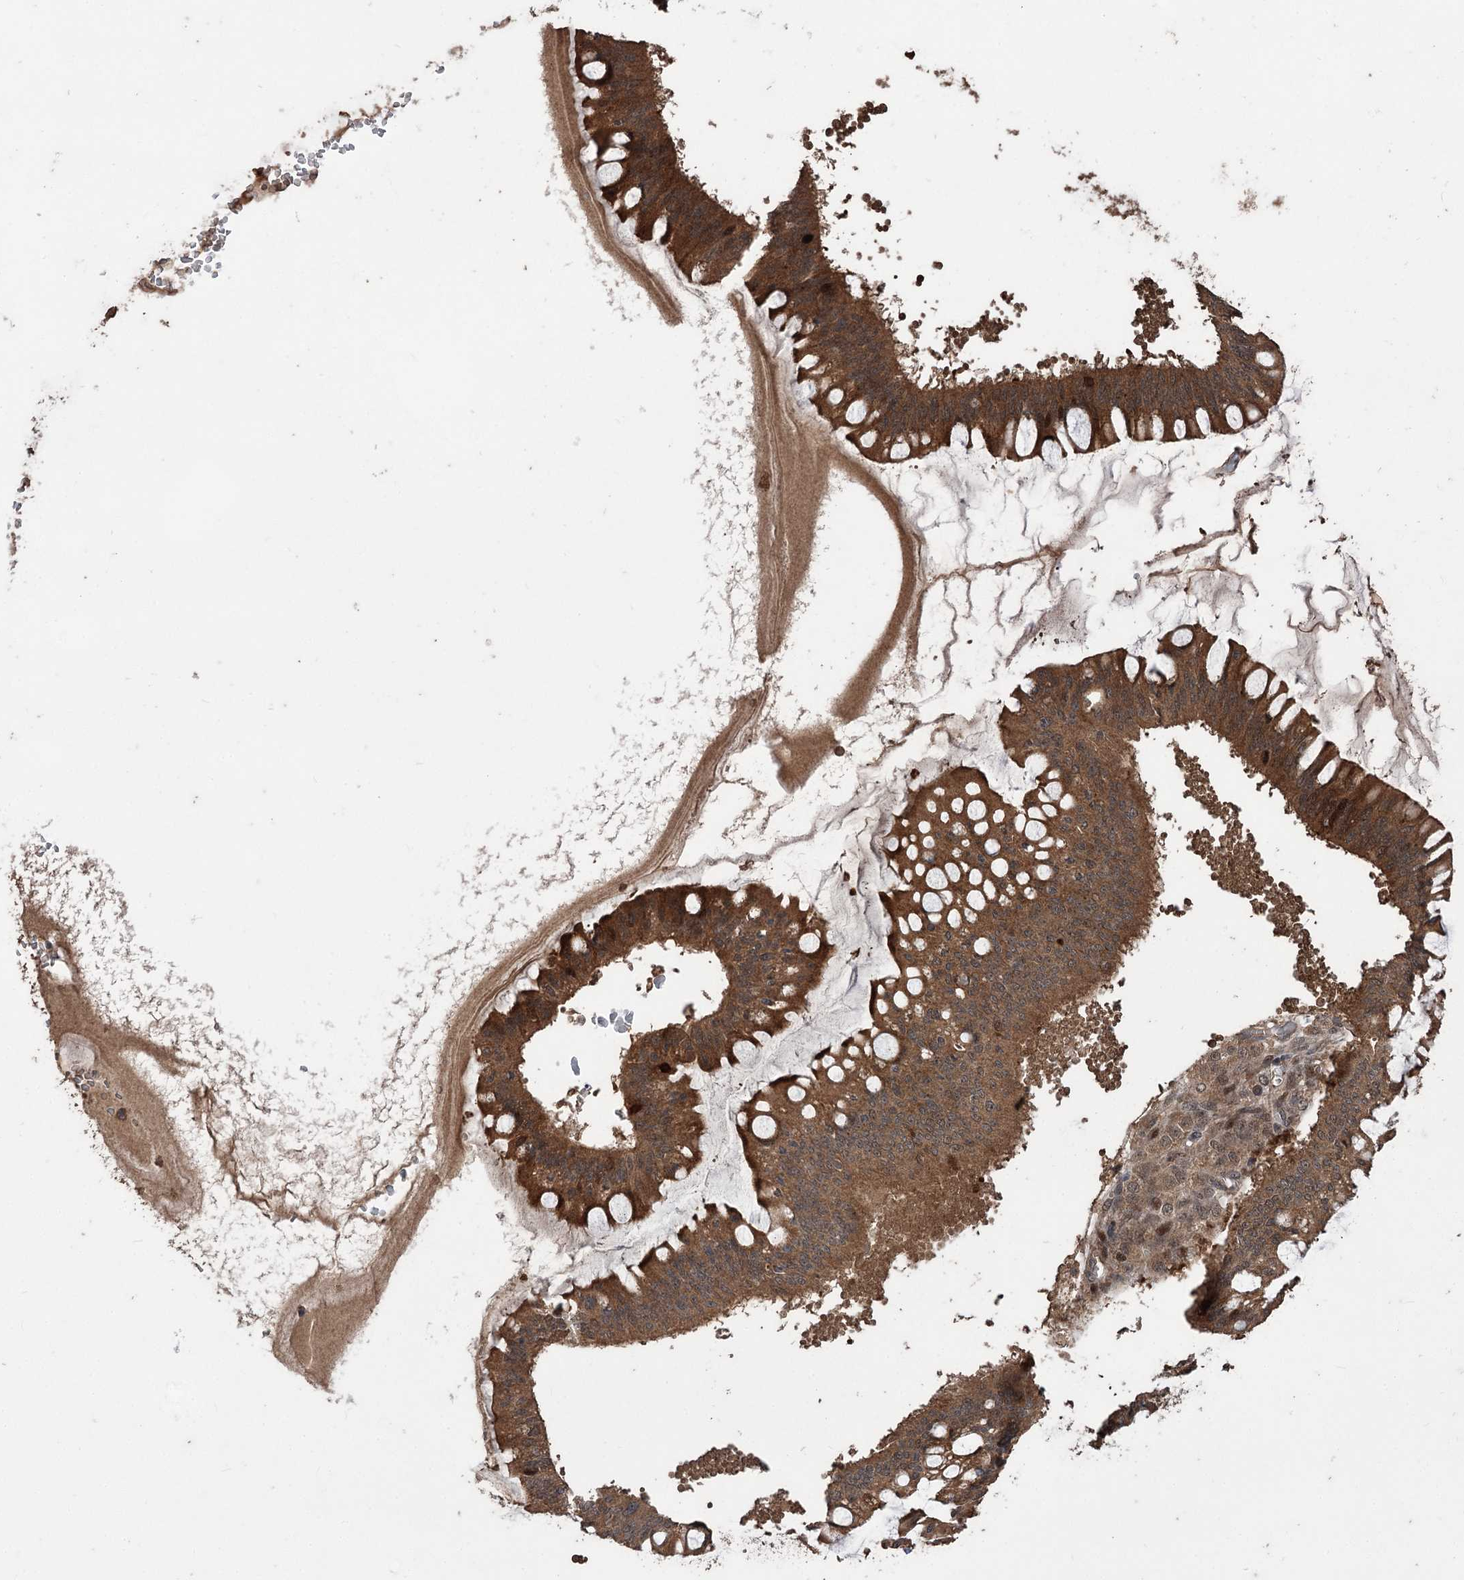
{"staining": {"intensity": "strong", "quantity": ">75%", "location": "cytoplasmic/membranous"}, "tissue": "ovarian cancer", "cell_type": "Tumor cells", "image_type": "cancer", "snomed": [{"axis": "morphology", "description": "Cystadenocarcinoma, mucinous, NOS"}, {"axis": "topography", "description": "Ovary"}], "caption": "Brown immunohistochemical staining in ovarian mucinous cystadenocarcinoma exhibits strong cytoplasmic/membranous staining in approximately >75% of tumor cells. (DAB = brown stain, brightfield microscopy at high magnification).", "gene": "RASSF3", "patient": {"sex": "female", "age": 73}}